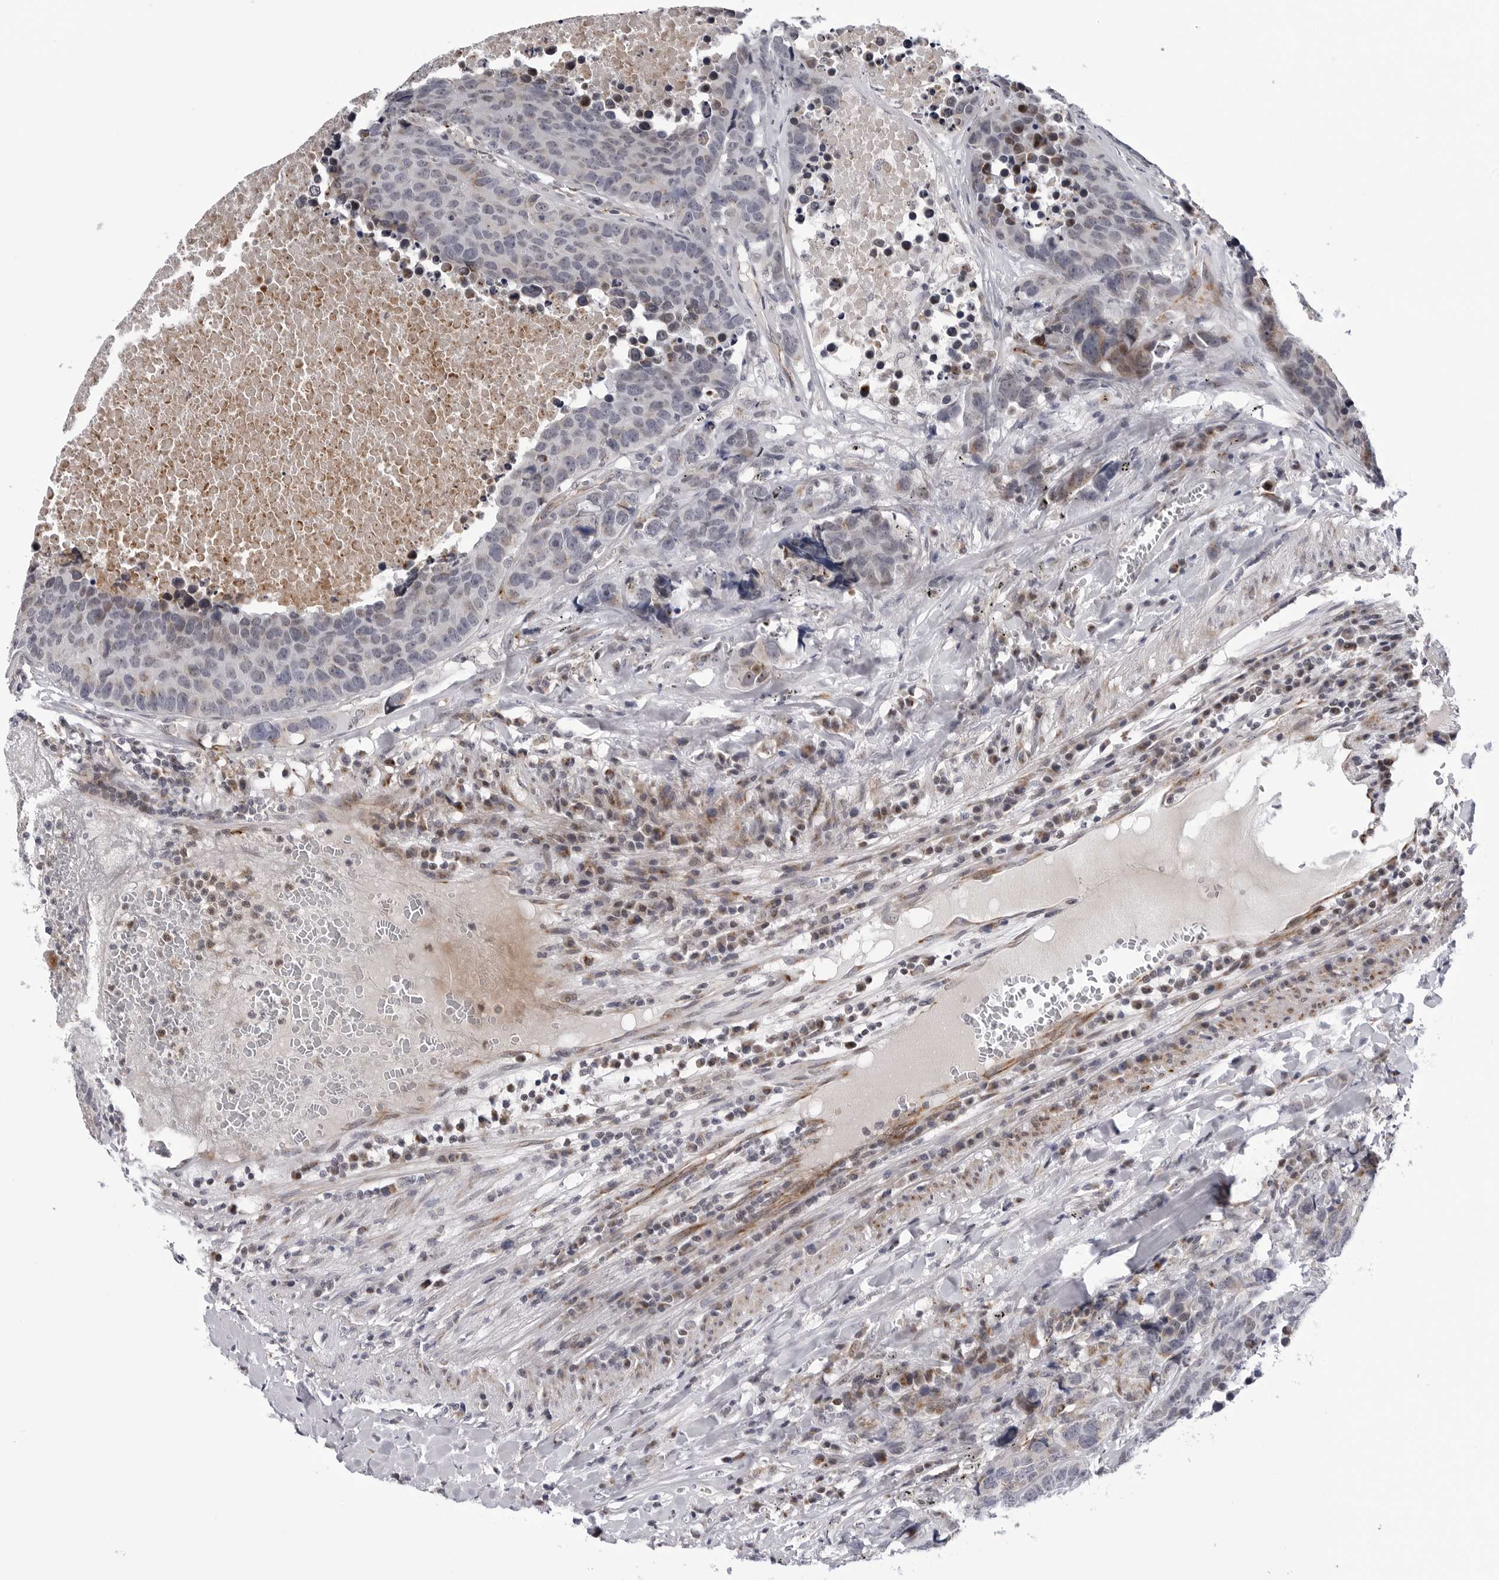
{"staining": {"intensity": "negative", "quantity": "none", "location": "none"}, "tissue": "carcinoid", "cell_type": "Tumor cells", "image_type": "cancer", "snomed": [{"axis": "morphology", "description": "Carcinoid, malignant, NOS"}, {"axis": "topography", "description": "Lung"}], "caption": "Immunohistochemical staining of carcinoid demonstrates no significant expression in tumor cells. The staining is performed using DAB brown chromogen with nuclei counter-stained in using hematoxylin.", "gene": "CDK20", "patient": {"sex": "male", "age": 60}}